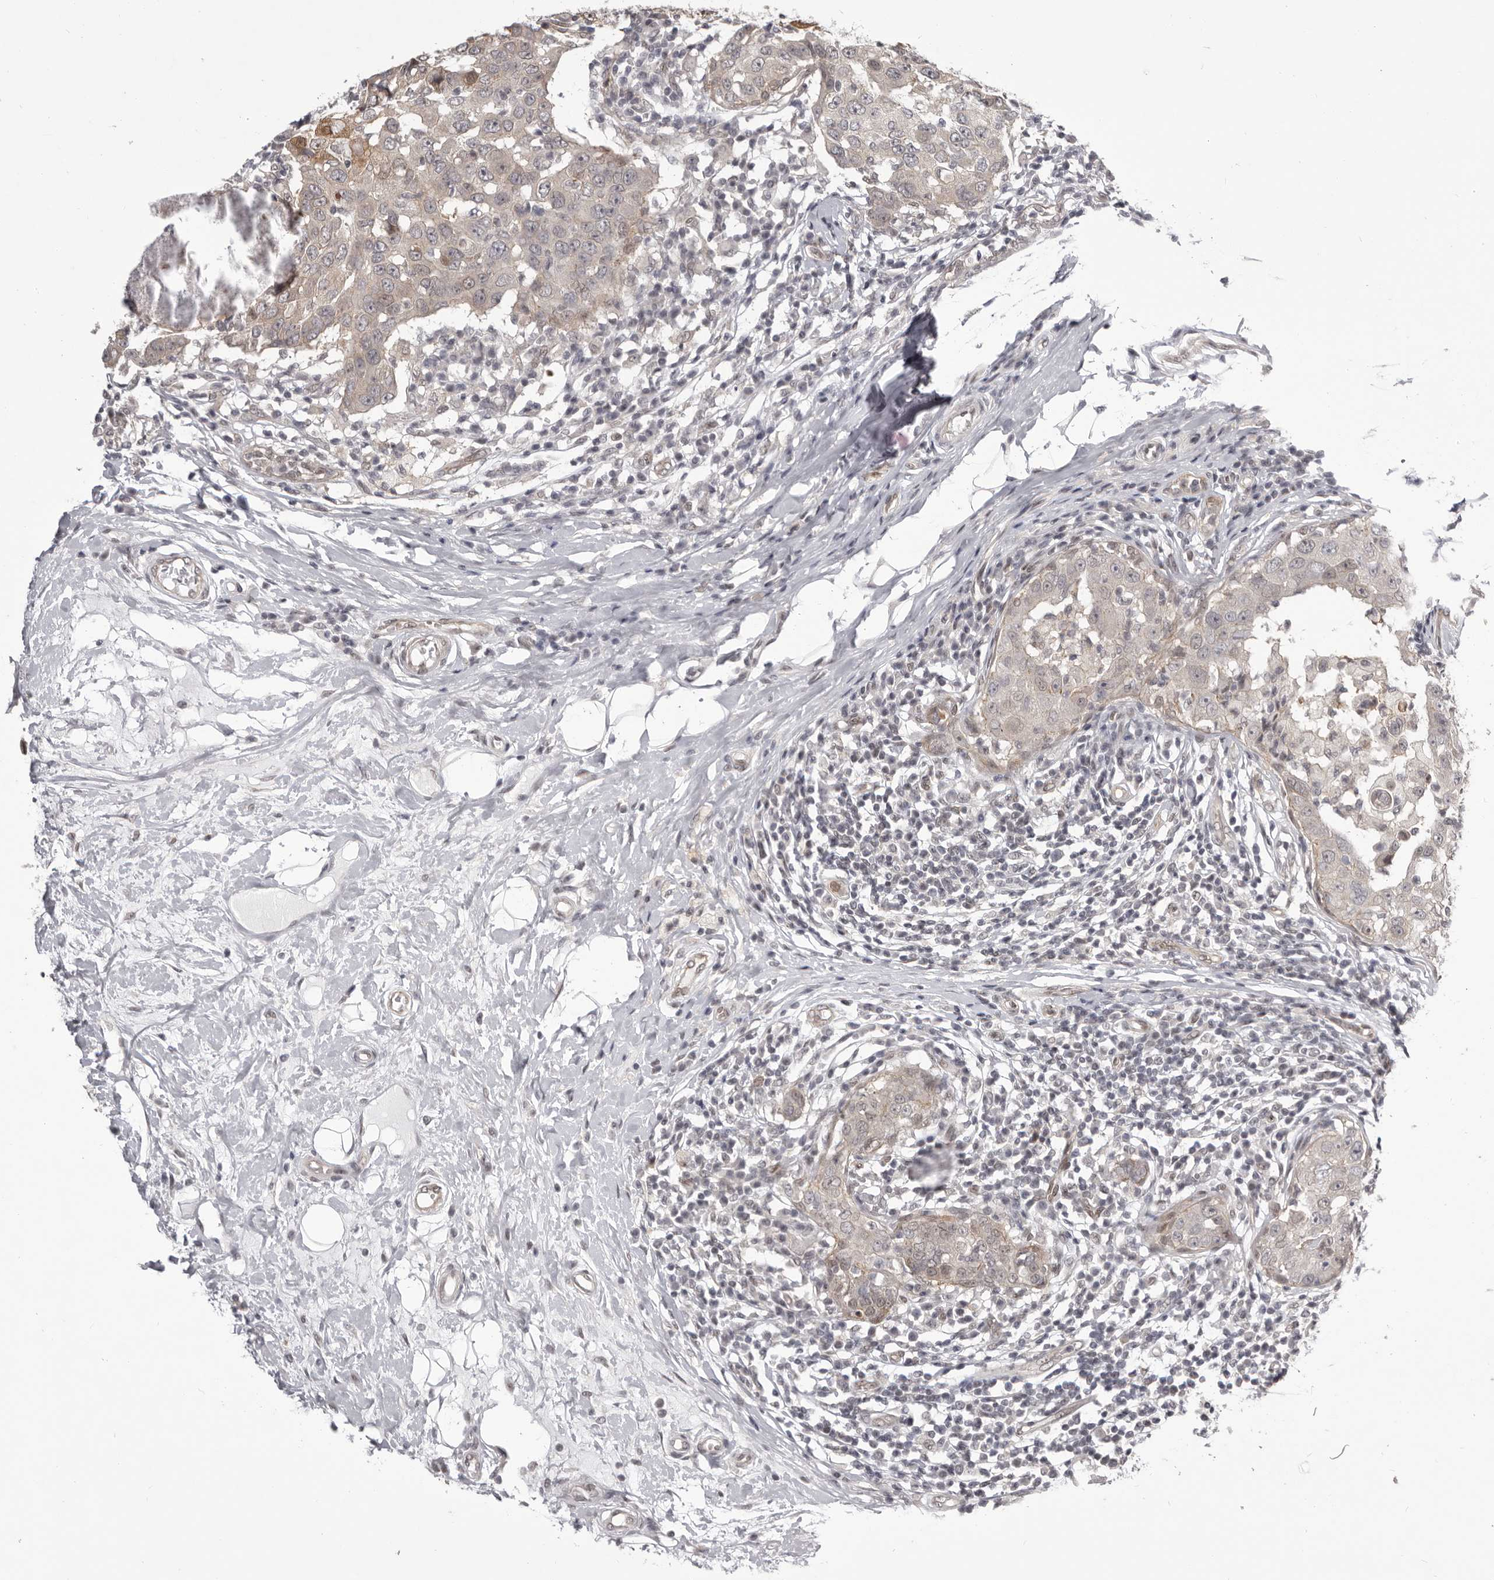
{"staining": {"intensity": "weak", "quantity": "<25%", "location": "cytoplasmic/membranous,nuclear"}, "tissue": "breast cancer", "cell_type": "Tumor cells", "image_type": "cancer", "snomed": [{"axis": "morphology", "description": "Duct carcinoma"}, {"axis": "topography", "description": "Breast"}], "caption": "IHC micrograph of neoplastic tissue: human breast cancer (invasive ductal carcinoma) stained with DAB (3,3'-diaminobenzidine) demonstrates no significant protein positivity in tumor cells.", "gene": "RNF2", "patient": {"sex": "female", "age": 27}}